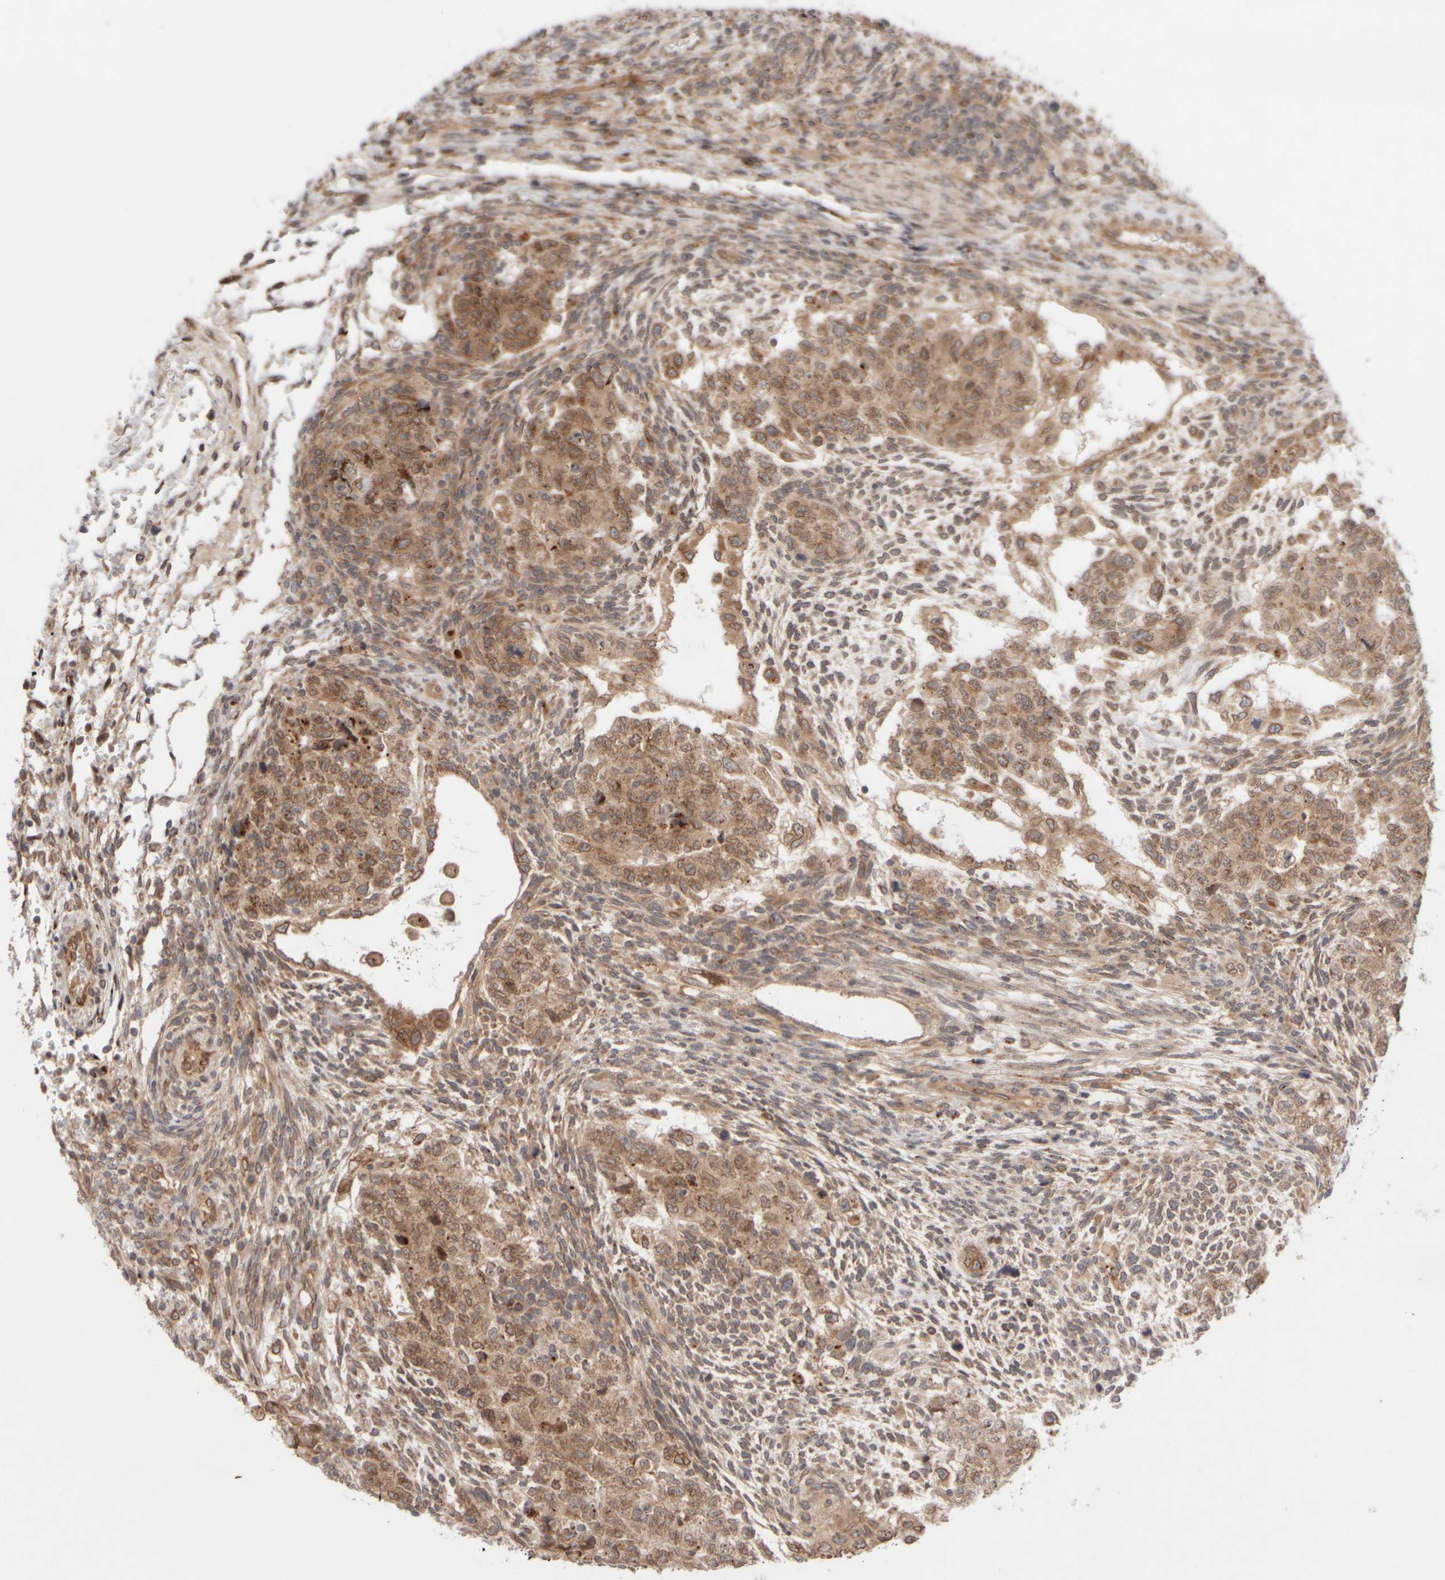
{"staining": {"intensity": "moderate", "quantity": ">75%", "location": "cytoplasmic/membranous"}, "tissue": "testis cancer", "cell_type": "Tumor cells", "image_type": "cancer", "snomed": [{"axis": "morphology", "description": "Normal tissue, NOS"}, {"axis": "morphology", "description": "Carcinoma, Embryonal, NOS"}, {"axis": "topography", "description": "Testis"}], "caption": "There is medium levels of moderate cytoplasmic/membranous positivity in tumor cells of testis embryonal carcinoma, as demonstrated by immunohistochemical staining (brown color).", "gene": "GCN1", "patient": {"sex": "male", "age": 36}}